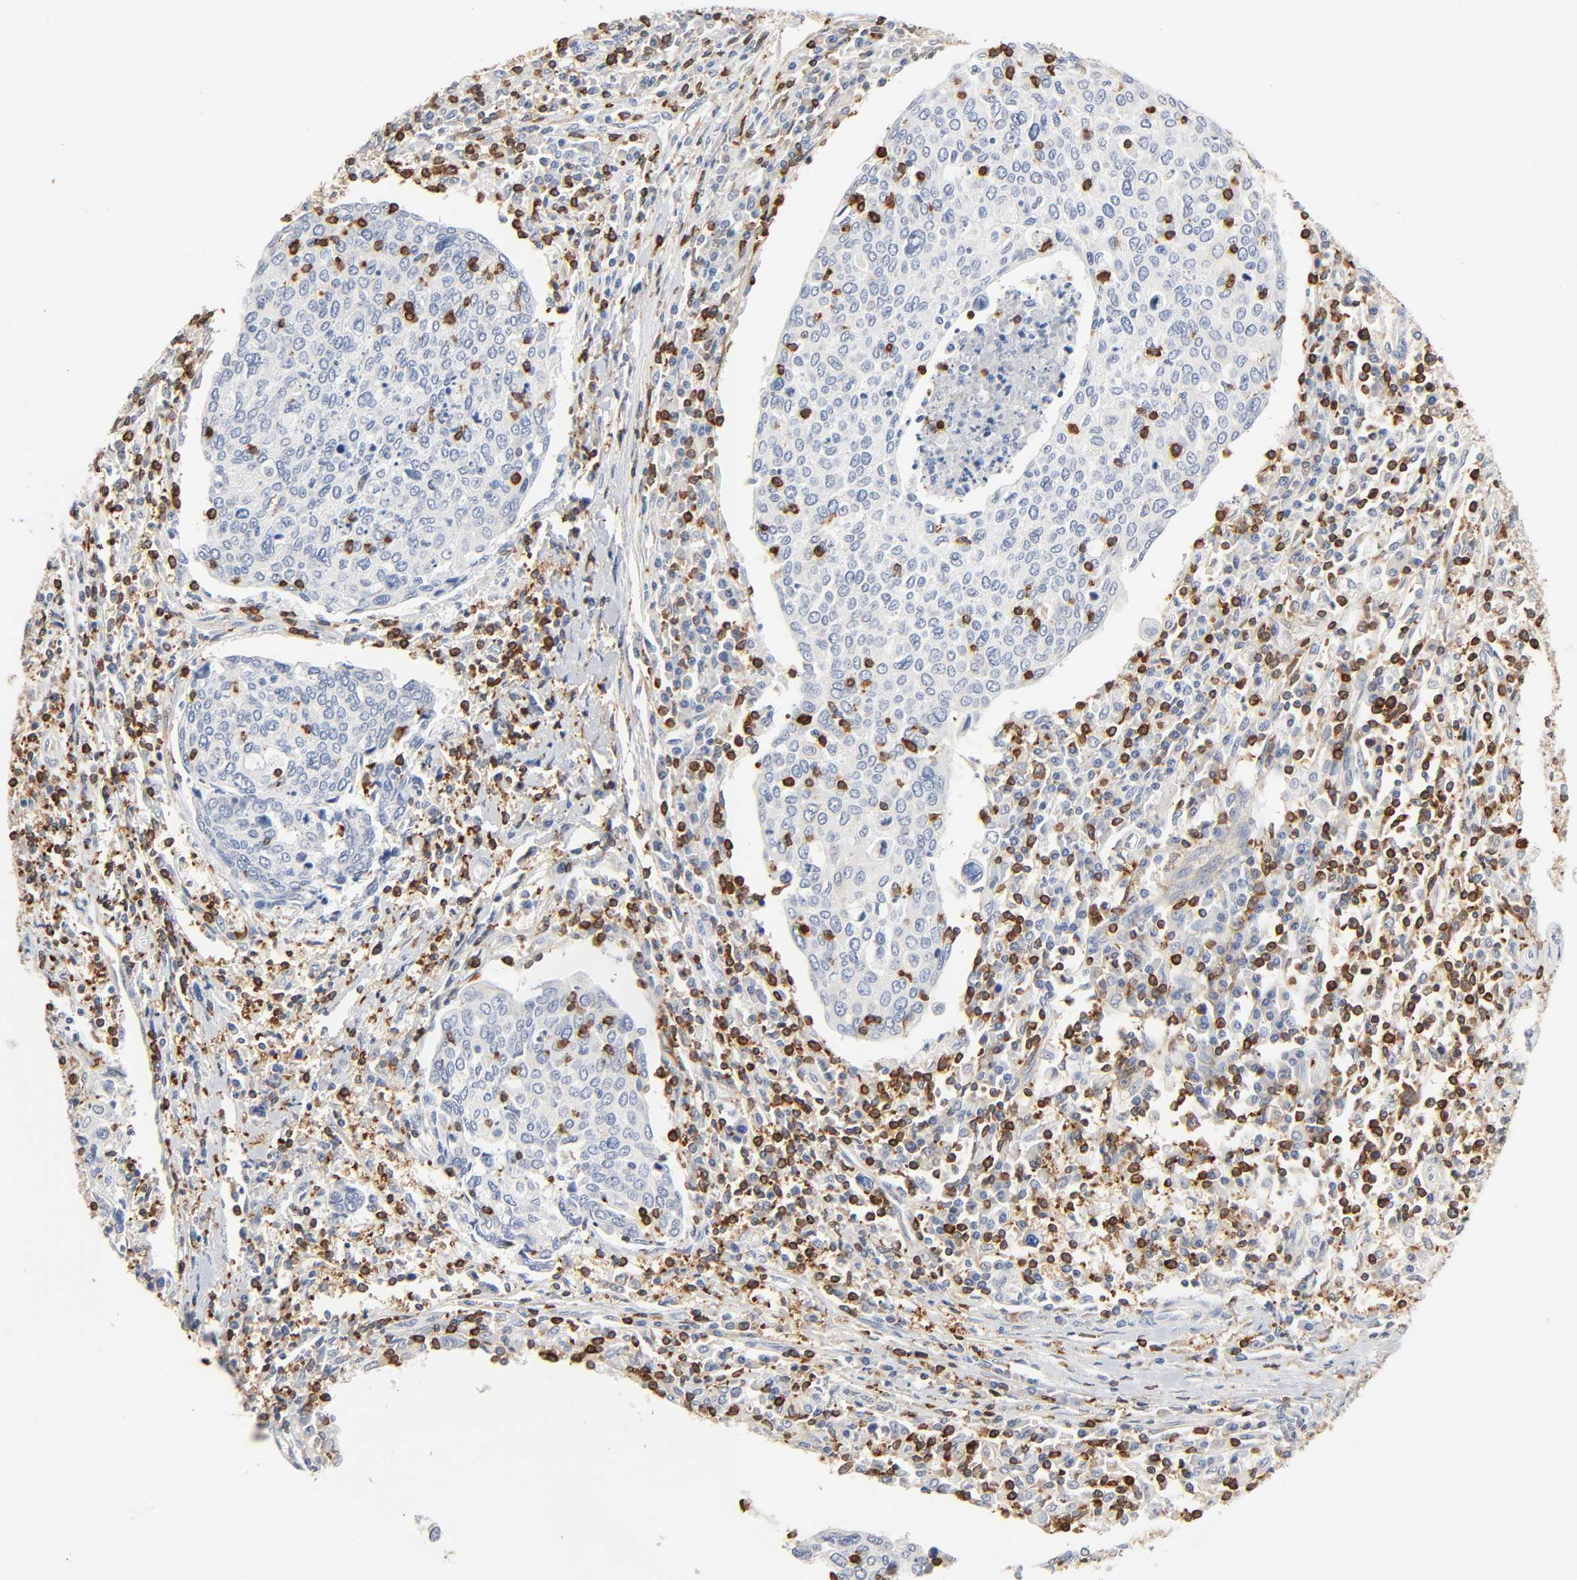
{"staining": {"intensity": "moderate", "quantity": "<25%", "location": "cytoplasmic/membranous"}, "tissue": "cervical cancer", "cell_type": "Tumor cells", "image_type": "cancer", "snomed": [{"axis": "morphology", "description": "Squamous cell carcinoma, NOS"}, {"axis": "topography", "description": "Cervix"}], "caption": "Immunohistochemical staining of cervical squamous cell carcinoma shows low levels of moderate cytoplasmic/membranous protein positivity in about <25% of tumor cells.", "gene": "BIN1", "patient": {"sex": "female", "age": 40}}